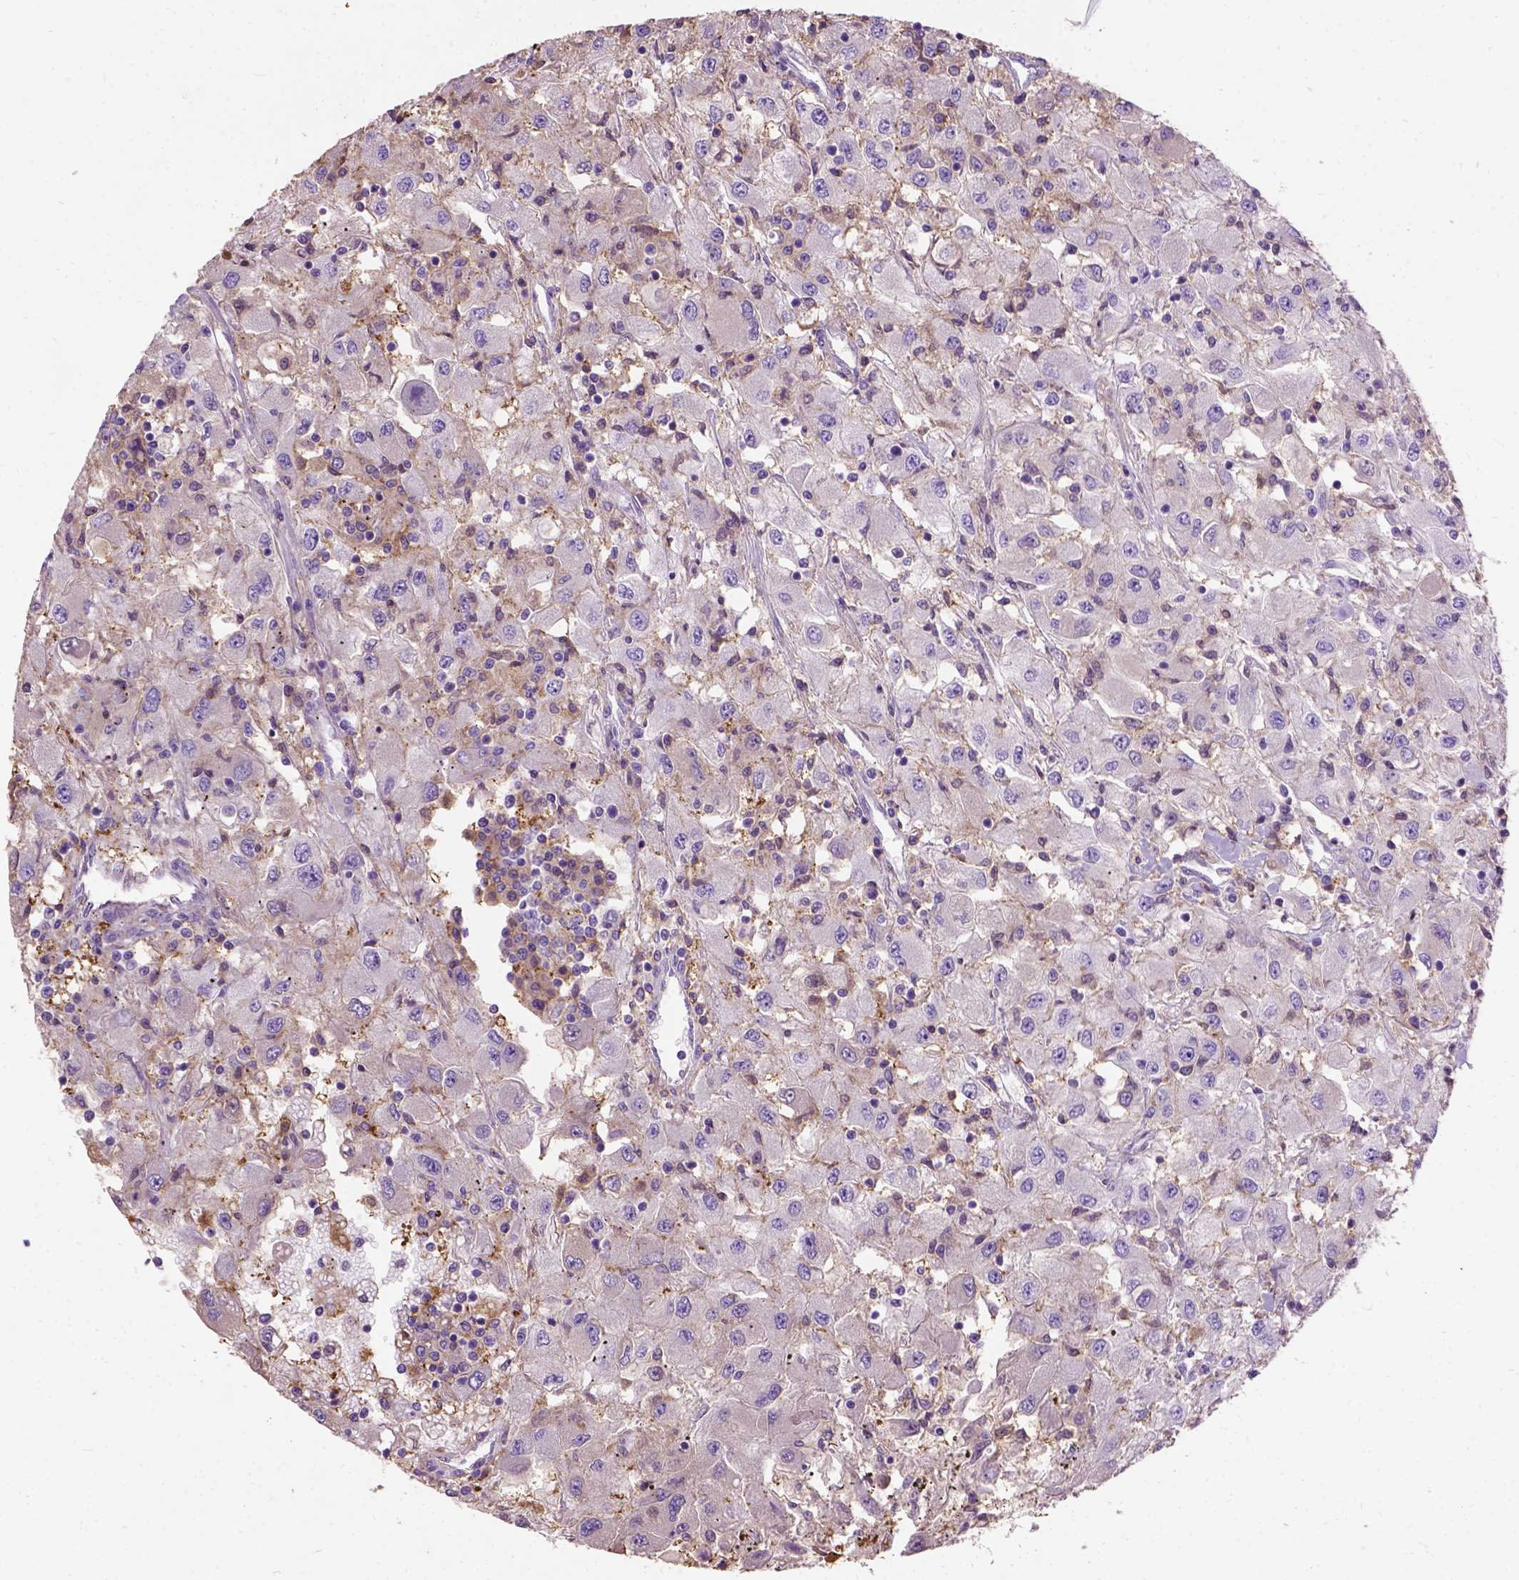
{"staining": {"intensity": "negative", "quantity": "none", "location": "none"}, "tissue": "renal cancer", "cell_type": "Tumor cells", "image_type": "cancer", "snomed": [{"axis": "morphology", "description": "Adenocarcinoma, NOS"}, {"axis": "topography", "description": "Kidney"}], "caption": "IHC image of neoplastic tissue: human renal cancer (adenocarcinoma) stained with DAB (3,3'-diaminobenzidine) reveals no significant protein staining in tumor cells. (Brightfield microscopy of DAB immunohistochemistry at high magnification).", "gene": "SEMA4F", "patient": {"sex": "female", "age": 67}}